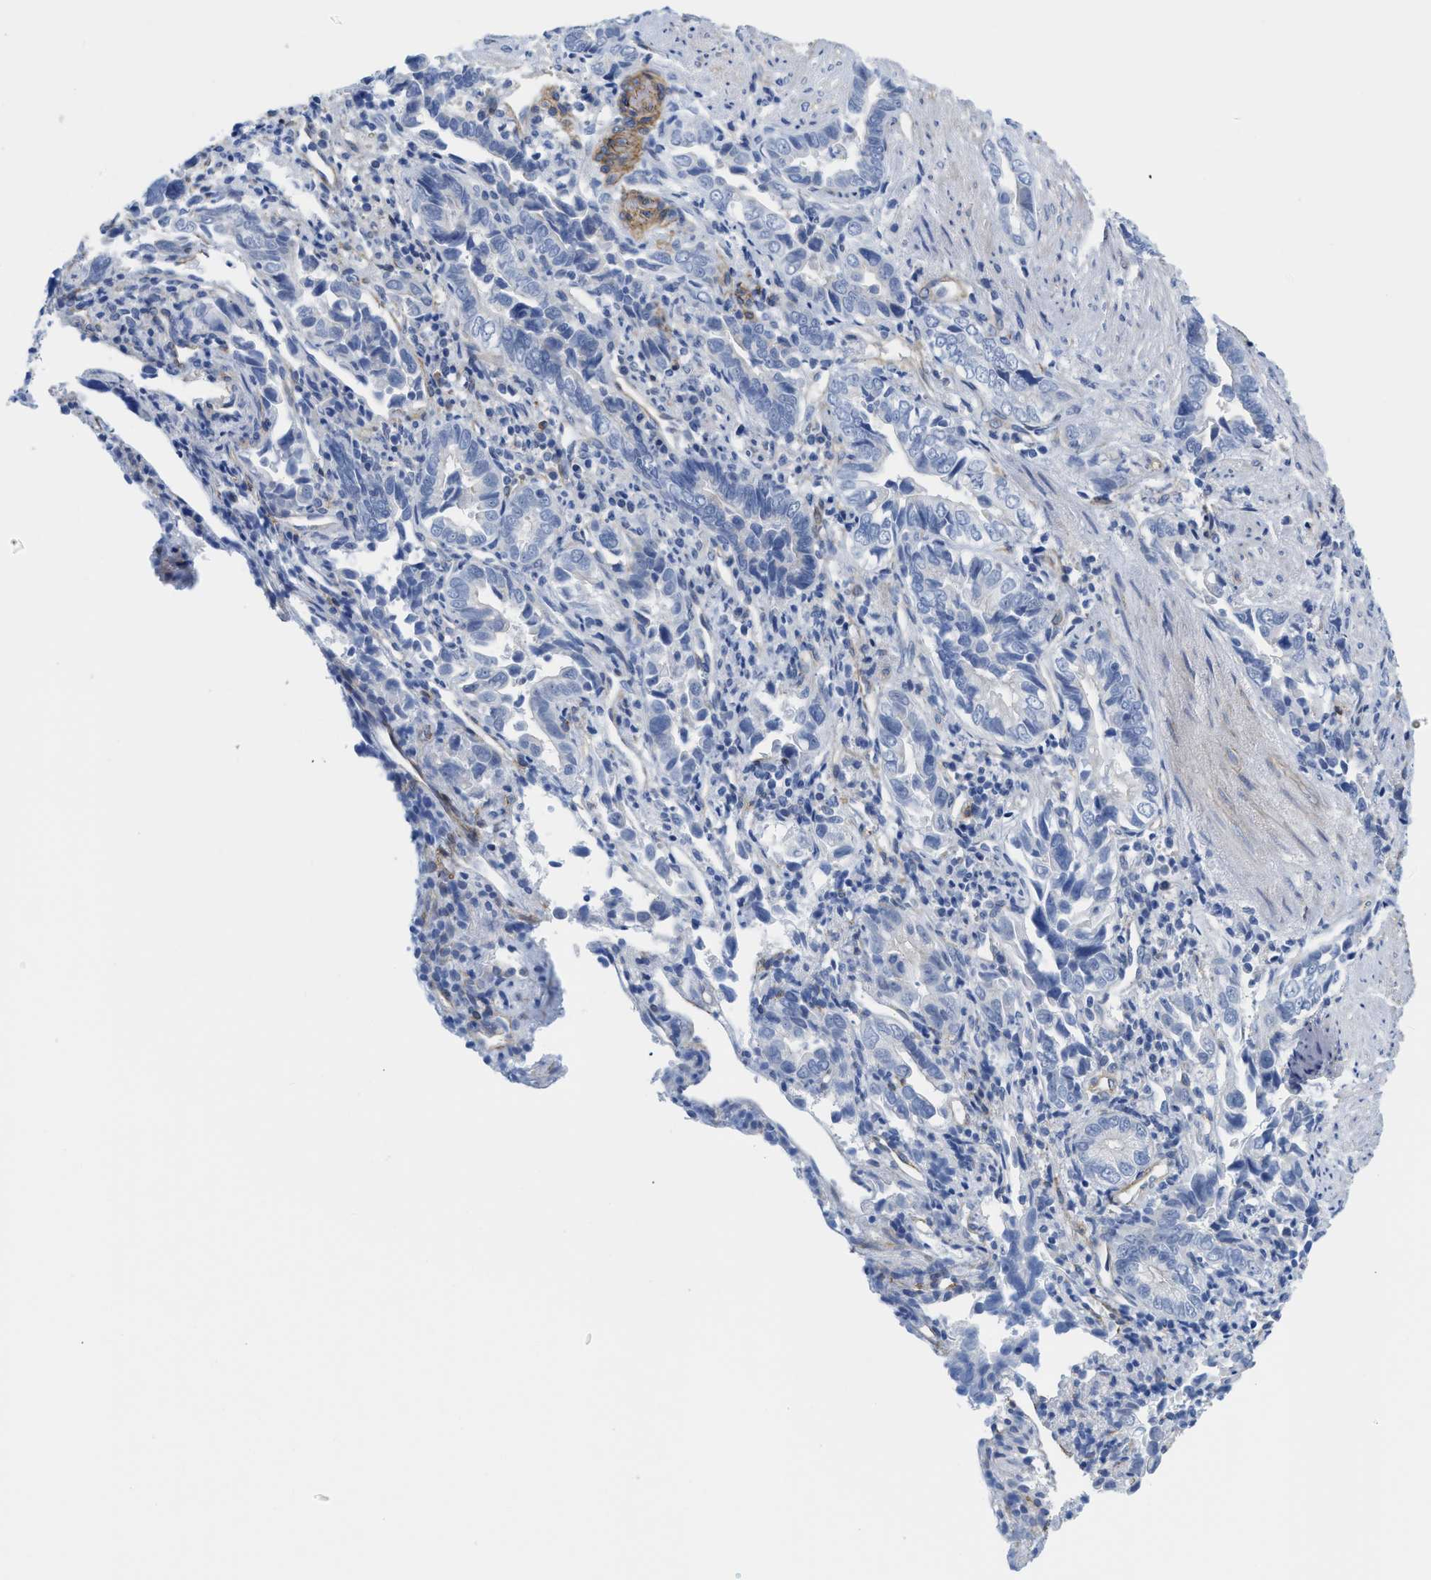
{"staining": {"intensity": "negative", "quantity": "none", "location": "none"}, "tissue": "liver cancer", "cell_type": "Tumor cells", "image_type": "cancer", "snomed": [{"axis": "morphology", "description": "Cholangiocarcinoma"}, {"axis": "topography", "description": "Liver"}], "caption": "There is no significant staining in tumor cells of liver cholangiocarcinoma.", "gene": "TUB", "patient": {"sex": "female", "age": 79}}